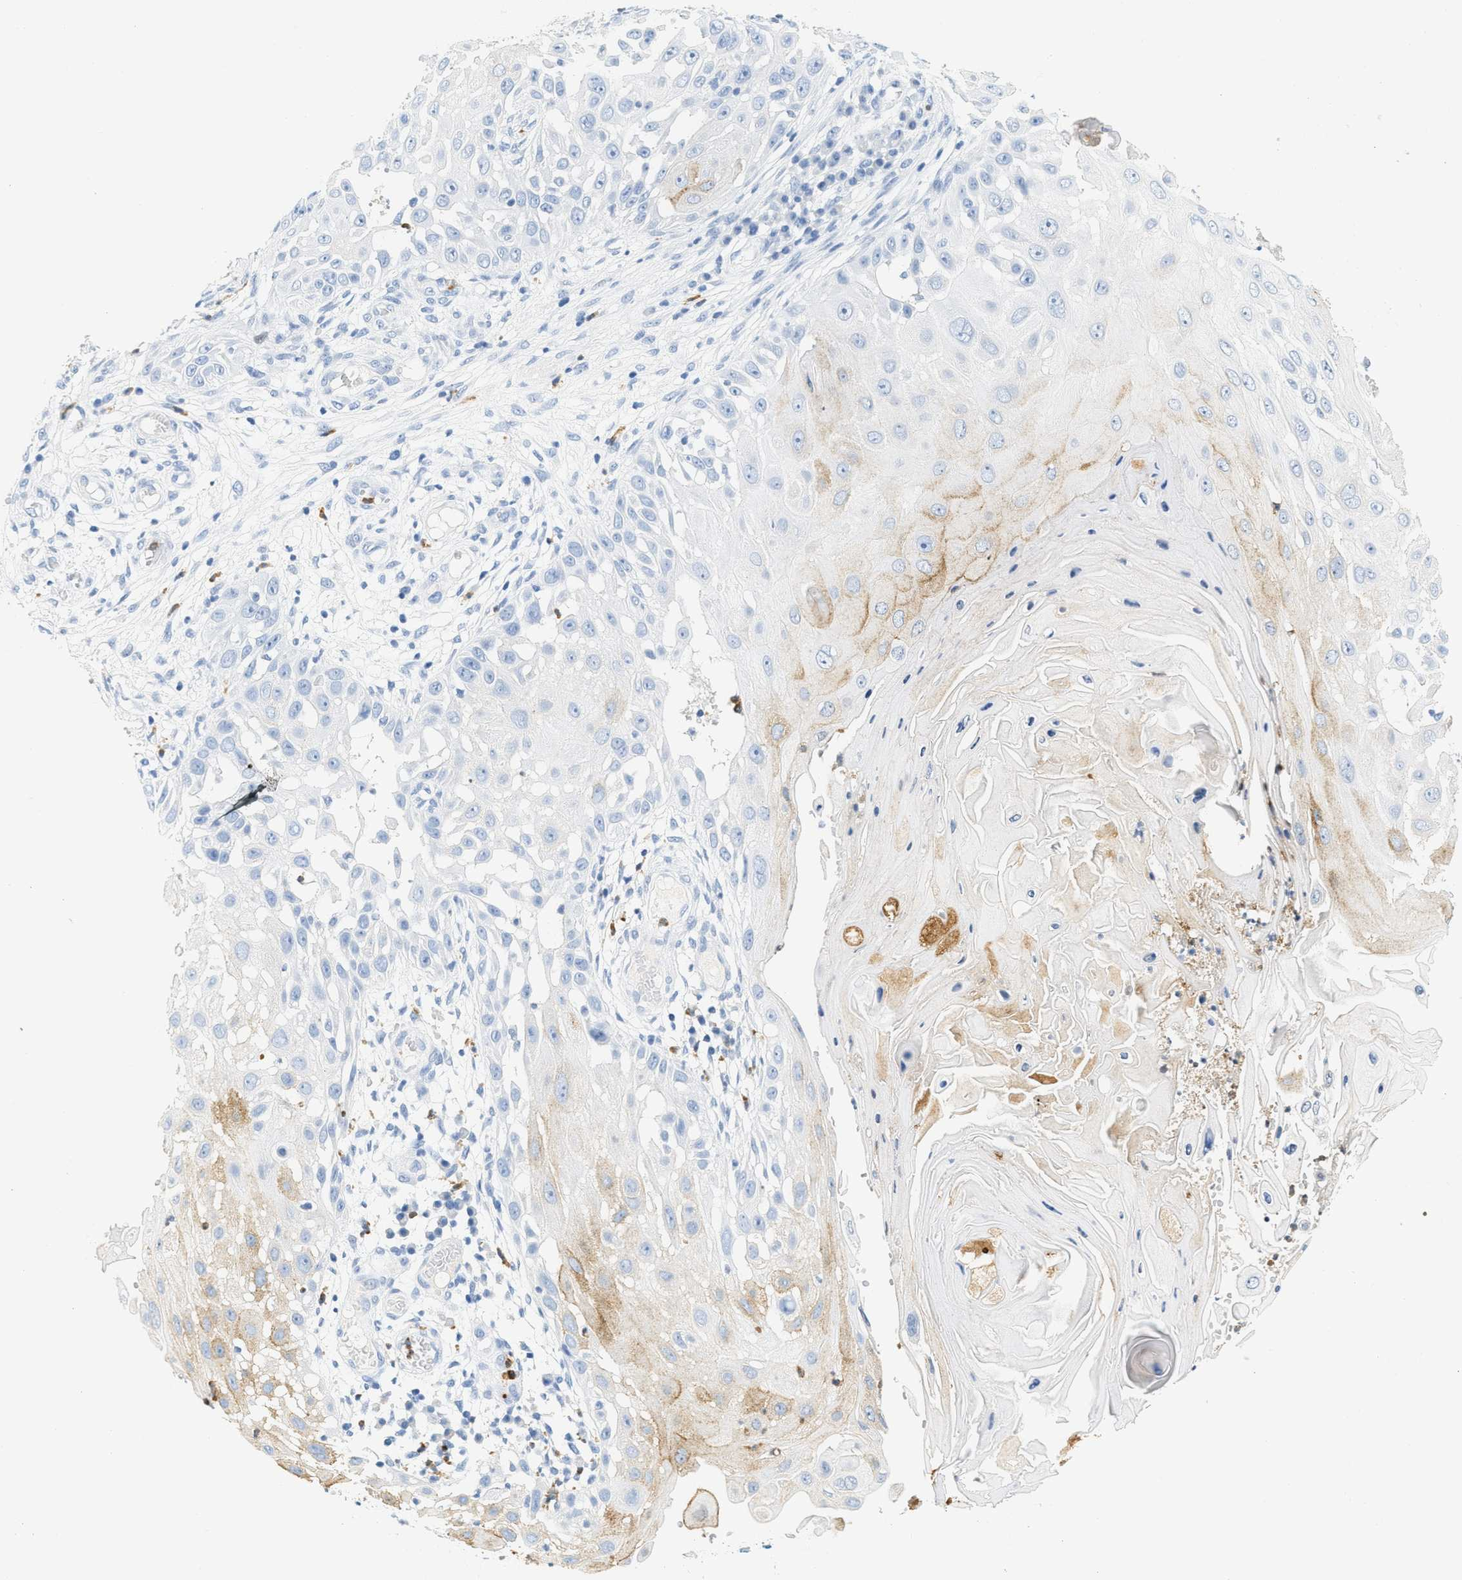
{"staining": {"intensity": "moderate", "quantity": "<25%", "location": "cytoplasmic/membranous"}, "tissue": "skin cancer", "cell_type": "Tumor cells", "image_type": "cancer", "snomed": [{"axis": "morphology", "description": "Squamous cell carcinoma, NOS"}, {"axis": "topography", "description": "Skin"}], "caption": "This is an image of immunohistochemistry staining of skin squamous cell carcinoma, which shows moderate positivity in the cytoplasmic/membranous of tumor cells.", "gene": "LCN2", "patient": {"sex": "female", "age": 44}}